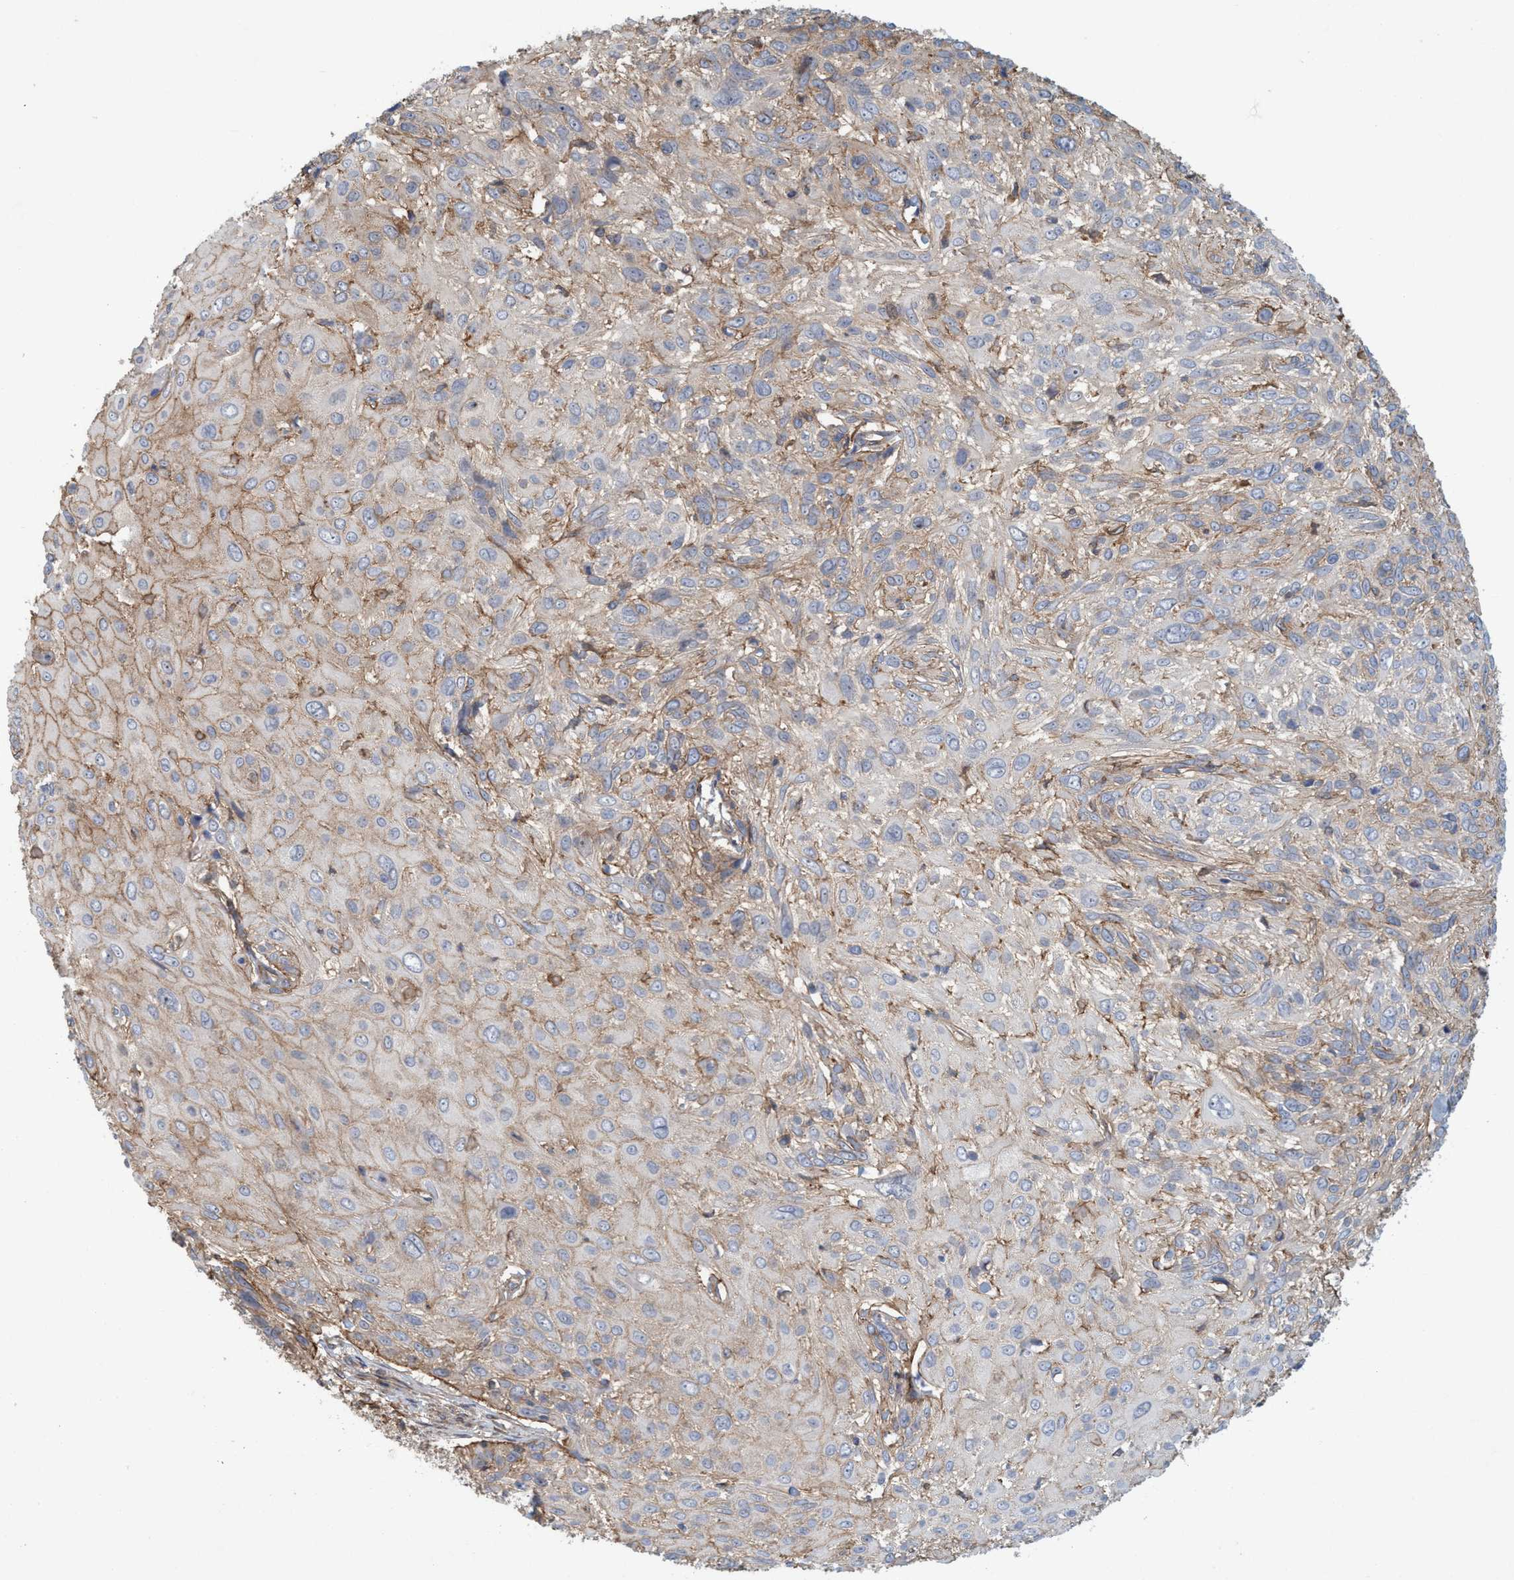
{"staining": {"intensity": "moderate", "quantity": "<25%", "location": "cytoplasmic/membranous"}, "tissue": "cervical cancer", "cell_type": "Tumor cells", "image_type": "cancer", "snomed": [{"axis": "morphology", "description": "Squamous cell carcinoma, NOS"}, {"axis": "topography", "description": "Cervix"}], "caption": "Moderate cytoplasmic/membranous staining is identified in approximately <25% of tumor cells in cervical squamous cell carcinoma. (DAB (3,3'-diaminobenzidine) IHC, brown staining for protein, blue staining for nuclei).", "gene": "SPECC1", "patient": {"sex": "female", "age": 51}}